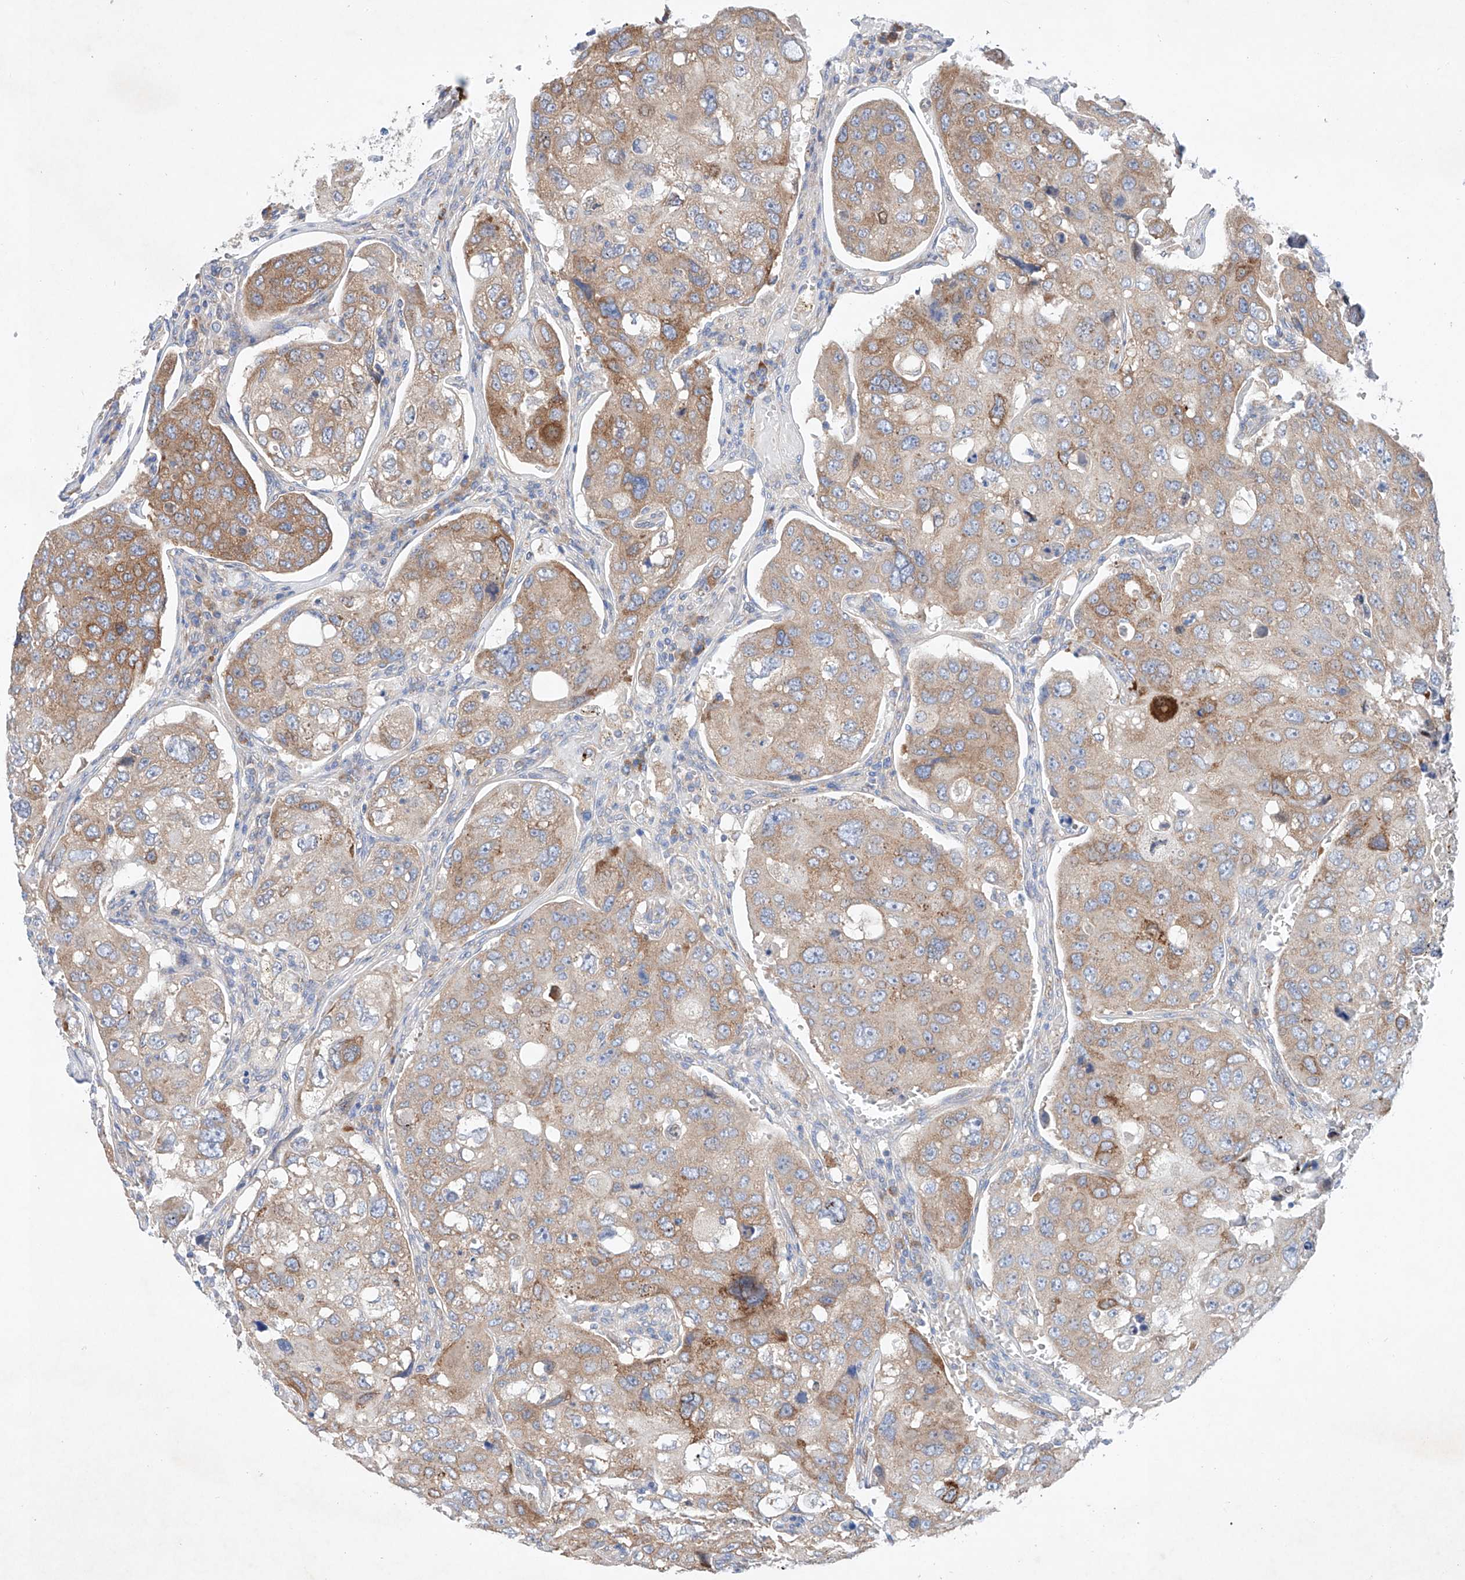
{"staining": {"intensity": "moderate", "quantity": ">75%", "location": "cytoplasmic/membranous"}, "tissue": "urothelial cancer", "cell_type": "Tumor cells", "image_type": "cancer", "snomed": [{"axis": "morphology", "description": "Urothelial carcinoma, High grade"}, {"axis": "topography", "description": "Lymph node"}, {"axis": "topography", "description": "Urinary bladder"}], "caption": "Protein staining shows moderate cytoplasmic/membranous staining in about >75% of tumor cells in urothelial cancer.", "gene": "FASTK", "patient": {"sex": "male", "age": 51}}